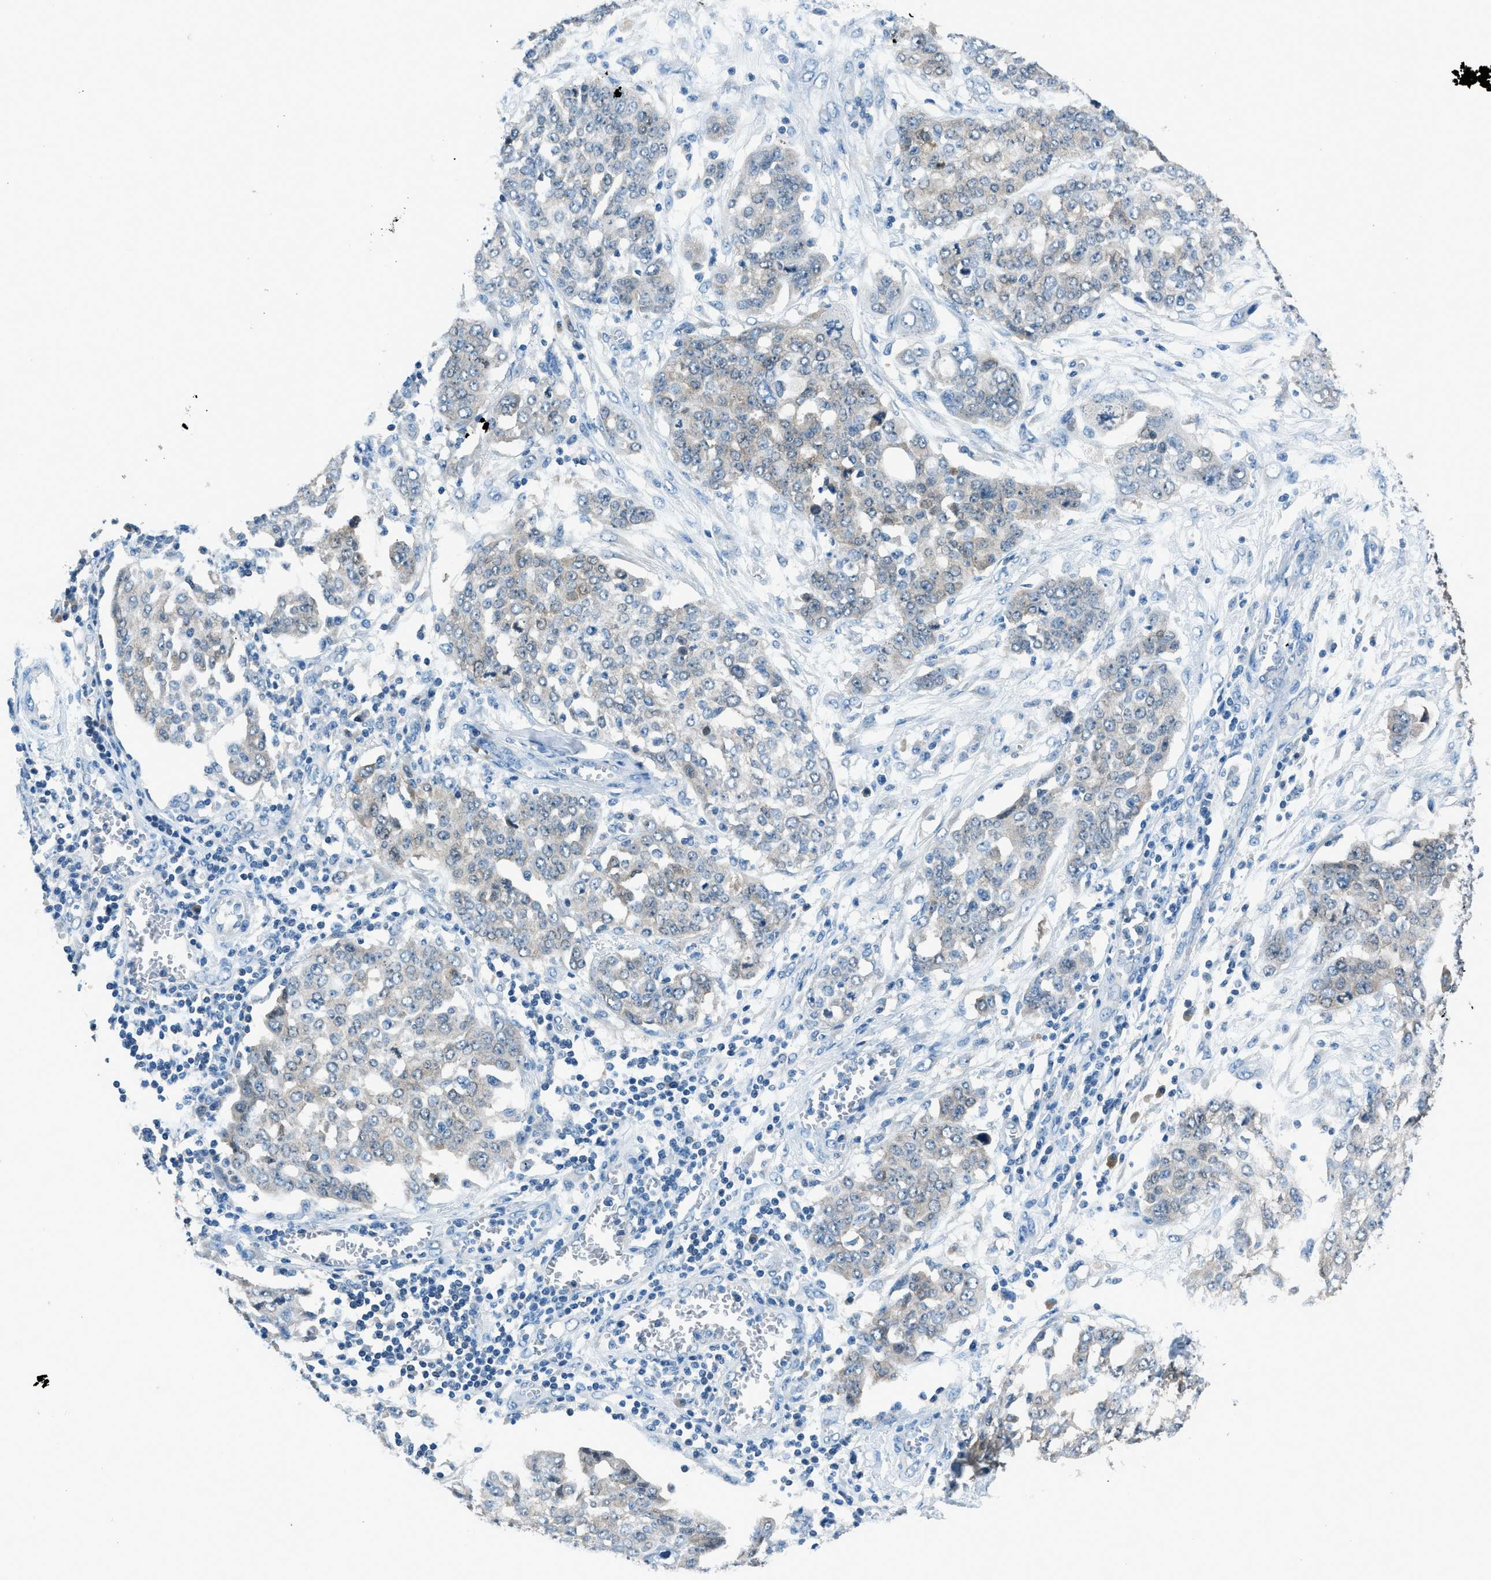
{"staining": {"intensity": "negative", "quantity": "none", "location": "none"}, "tissue": "ovarian cancer", "cell_type": "Tumor cells", "image_type": "cancer", "snomed": [{"axis": "morphology", "description": "Cystadenocarcinoma, serous, NOS"}, {"axis": "topography", "description": "Soft tissue"}, {"axis": "topography", "description": "Ovary"}], "caption": "This is an immunohistochemistry micrograph of human serous cystadenocarcinoma (ovarian). There is no positivity in tumor cells.", "gene": "ACP1", "patient": {"sex": "female", "age": 57}}